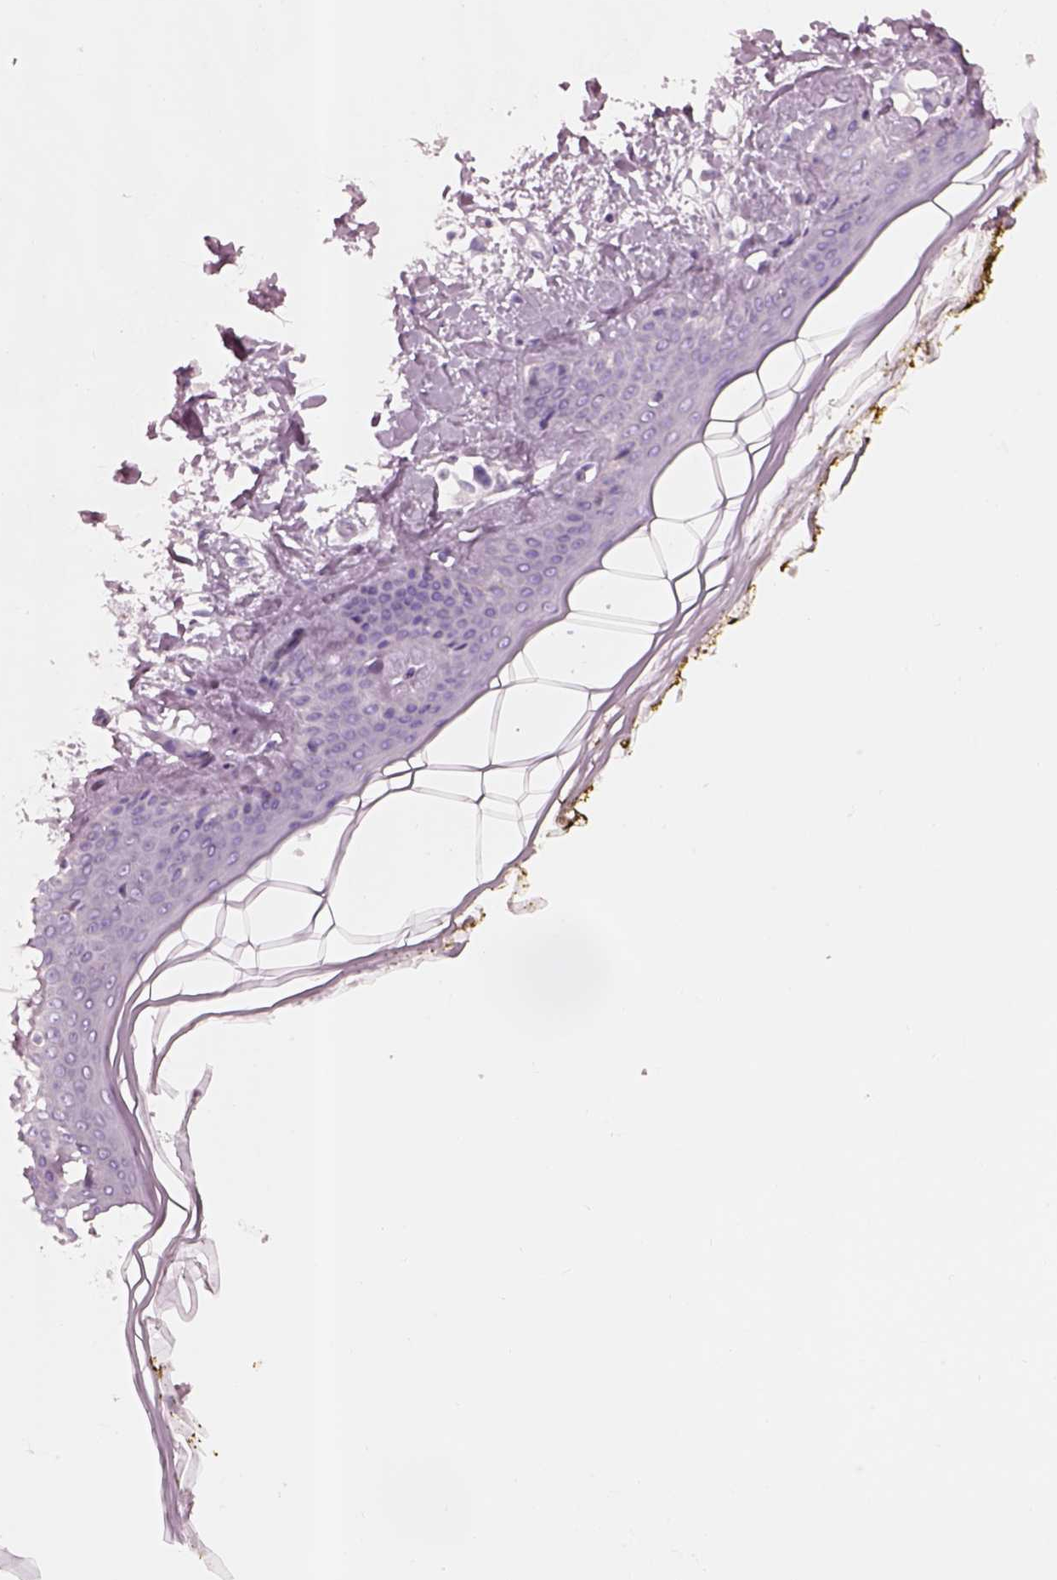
{"staining": {"intensity": "negative", "quantity": "none", "location": "none"}, "tissue": "skin", "cell_type": "Fibroblasts", "image_type": "normal", "snomed": [{"axis": "morphology", "description": "Normal tissue, NOS"}, {"axis": "topography", "description": "Skin"}], "caption": "Normal skin was stained to show a protein in brown. There is no significant staining in fibroblasts.", "gene": "SLC27A2", "patient": {"sex": "female", "age": 34}}